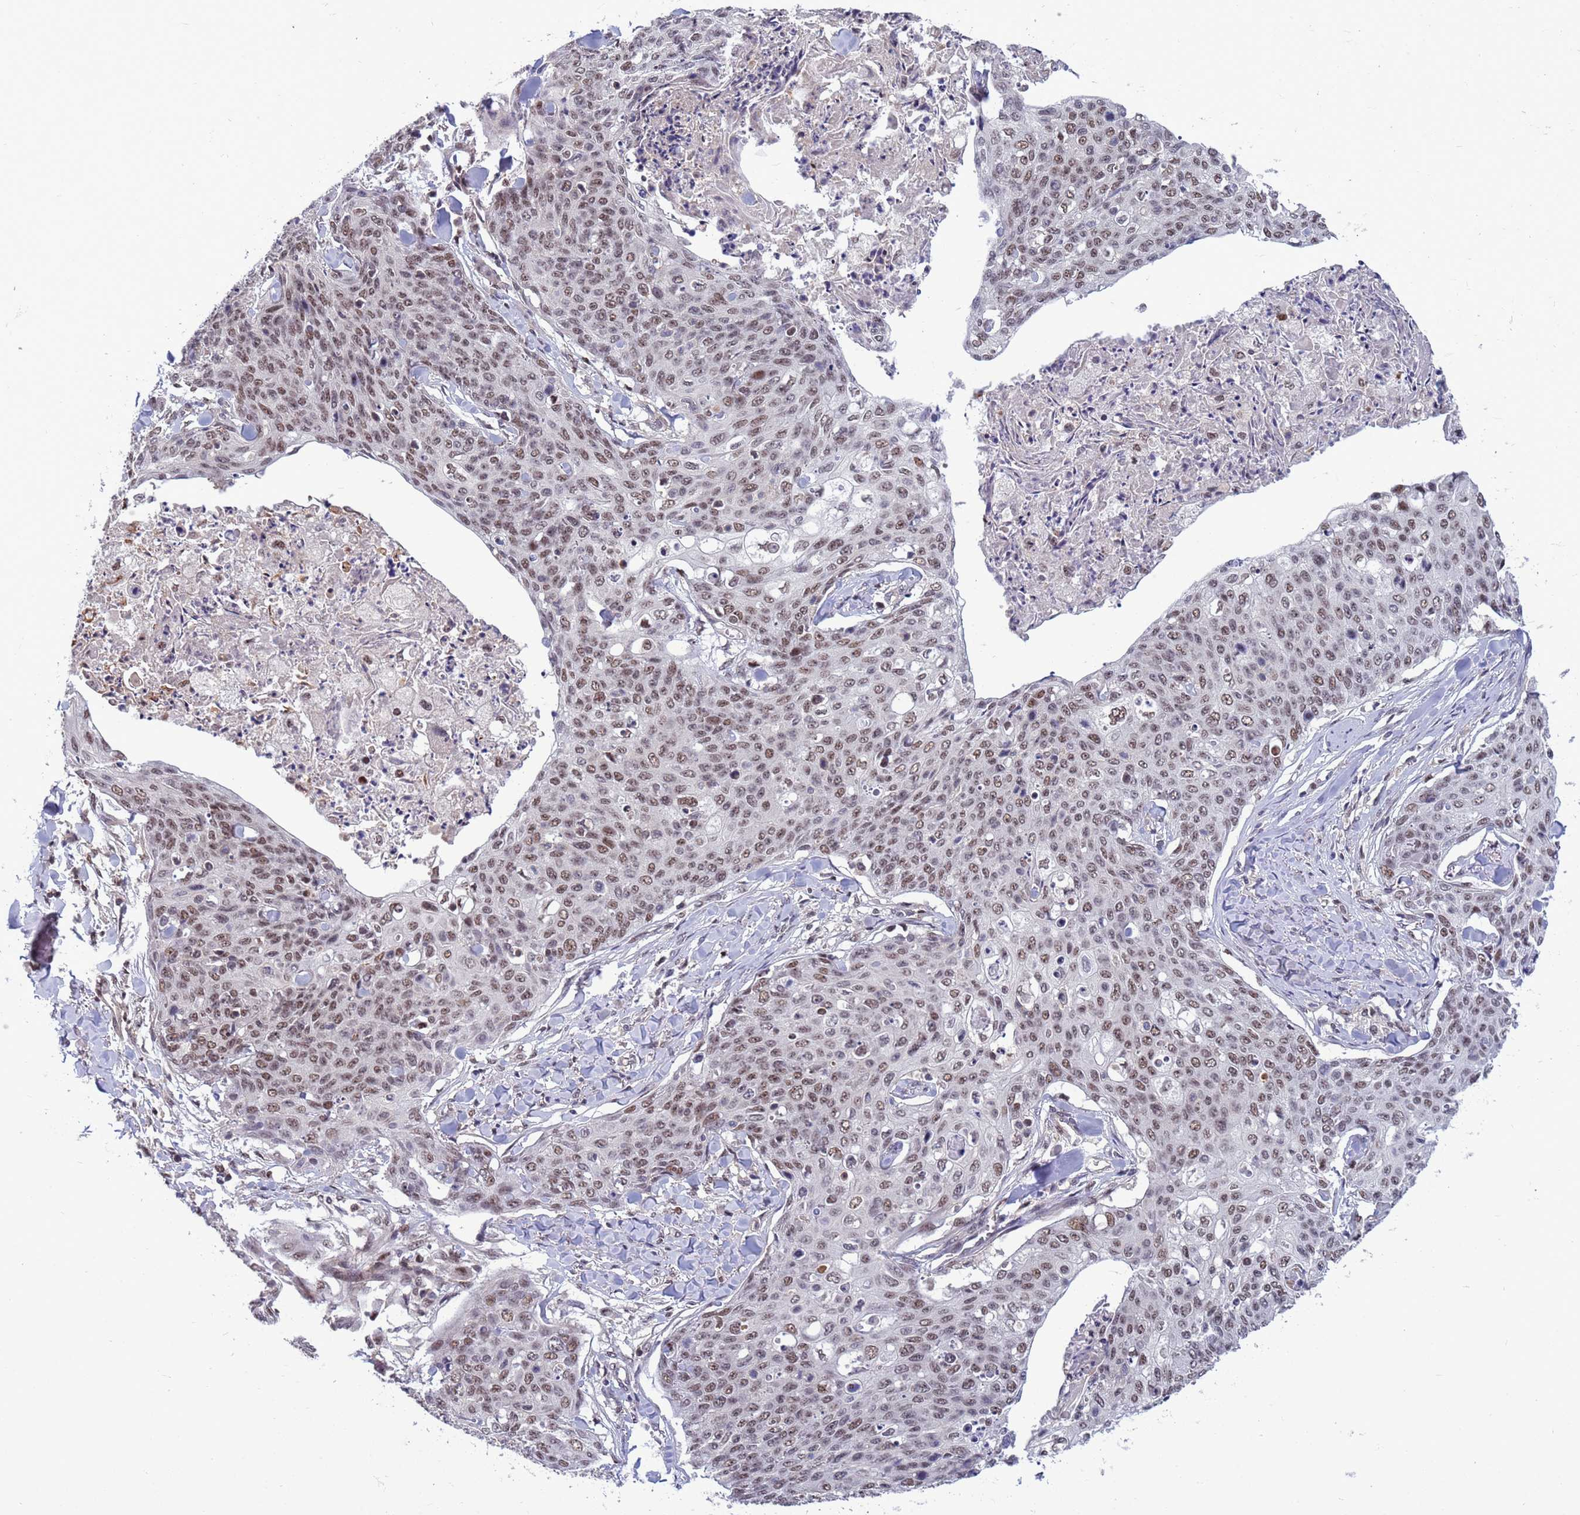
{"staining": {"intensity": "moderate", "quantity": ">75%", "location": "nuclear"}, "tissue": "skin cancer", "cell_type": "Tumor cells", "image_type": "cancer", "snomed": [{"axis": "morphology", "description": "Squamous cell carcinoma, NOS"}, {"axis": "topography", "description": "Skin"}, {"axis": "topography", "description": "Vulva"}], "caption": "Squamous cell carcinoma (skin) tissue demonstrates moderate nuclear expression in about >75% of tumor cells, visualized by immunohistochemistry.", "gene": "NSL1", "patient": {"sex": "female", "age": 85}}